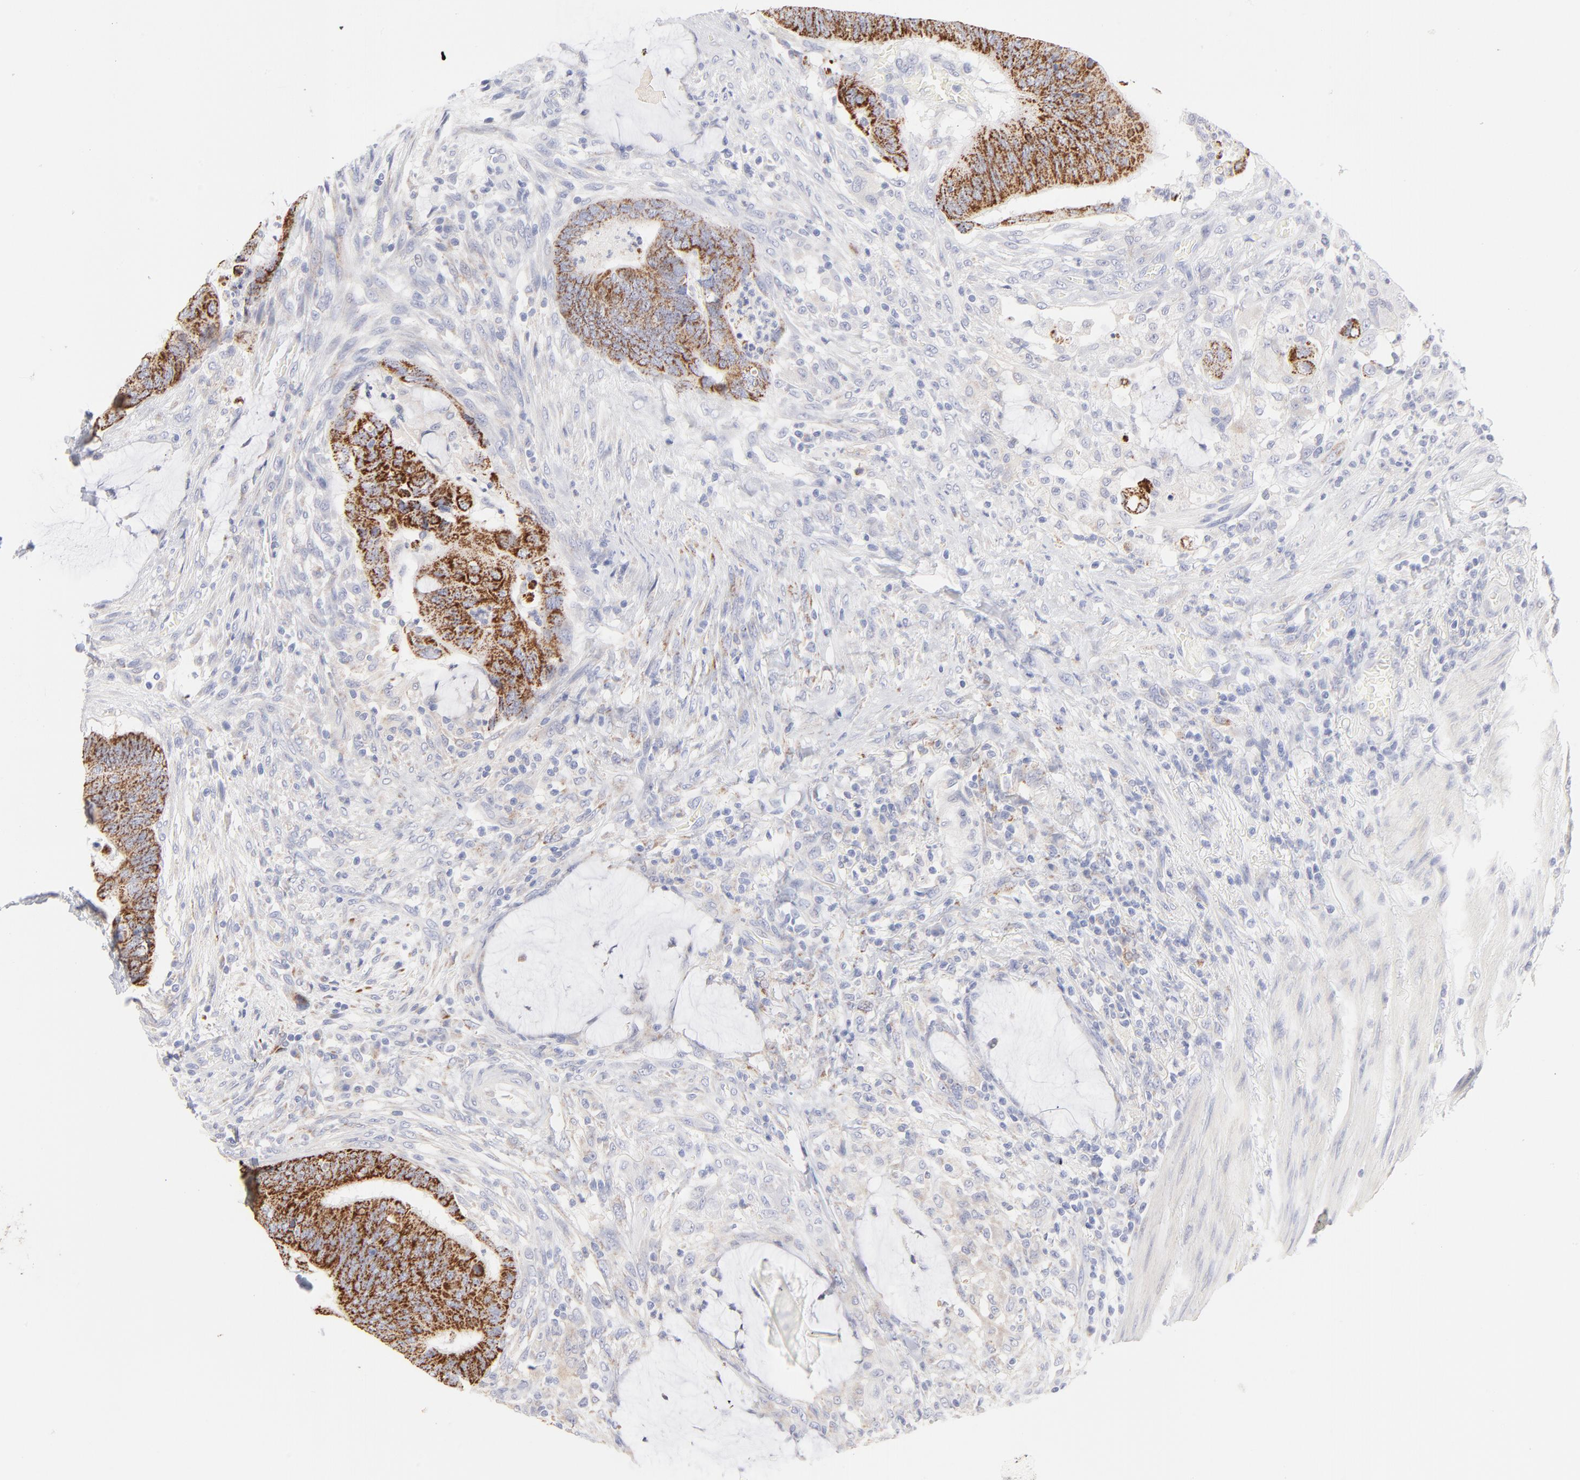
{"staining": {"intensity": "strong", "quantity": ">75%", "location": "cytoplasmic/membranous"}, "tissue": "colorectal cancer", "cell_type": "Tumor cells", "image_type": "cancer", "snomed": [{"axis": "morphology", "description": "Normal tissue, NOS"}, {"axis": "morphology", "description": "Adenocarcinoma, NOS"}, {"axis": "topography", "description": "Rectum"}], "caption": "Colorectal cancer was stained to show a protein in brown. There is high levels of strong cytoplasmic/membranous staining in about >75% of tumor cells.", "gene": "TST", "patient": {"sex": "male", "age": 92}}